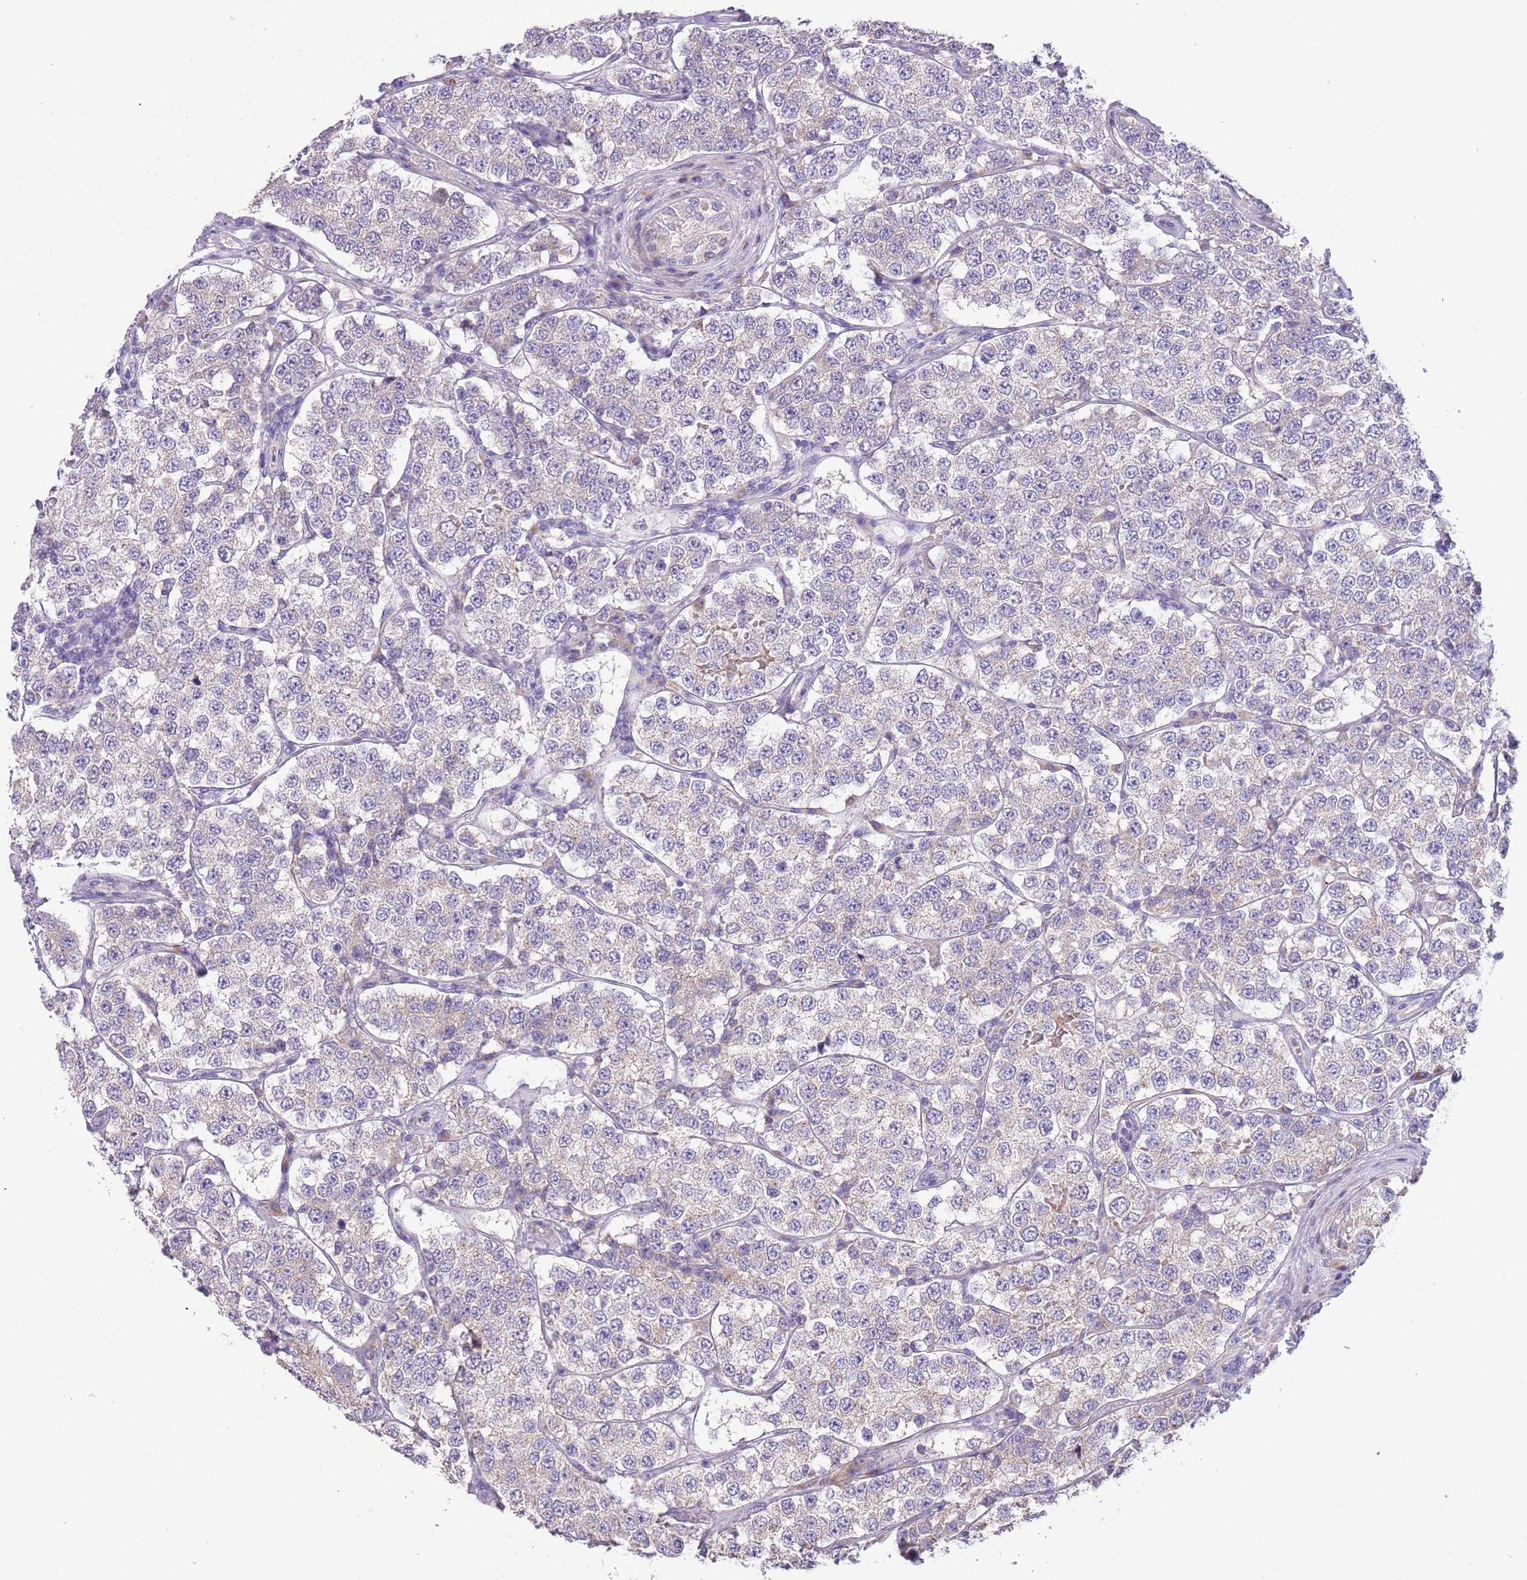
{"staining": {"intensity": "negative", "quantity": "none", "location": "none"}, "tissue": "testis cancer", "cell_type": "Tumor cells", "image_type": "cancer", "snomed": [{"axis": "morphology", "description": "Seminoma, NOS"}, {"axis": "topography", "description": "Testis"}], "caption": "Tumor cells show no significant protein staining in testis cancer (seminoma).", "gene": "ZNF658", "patient": {"sex": "male", "age": 34}}